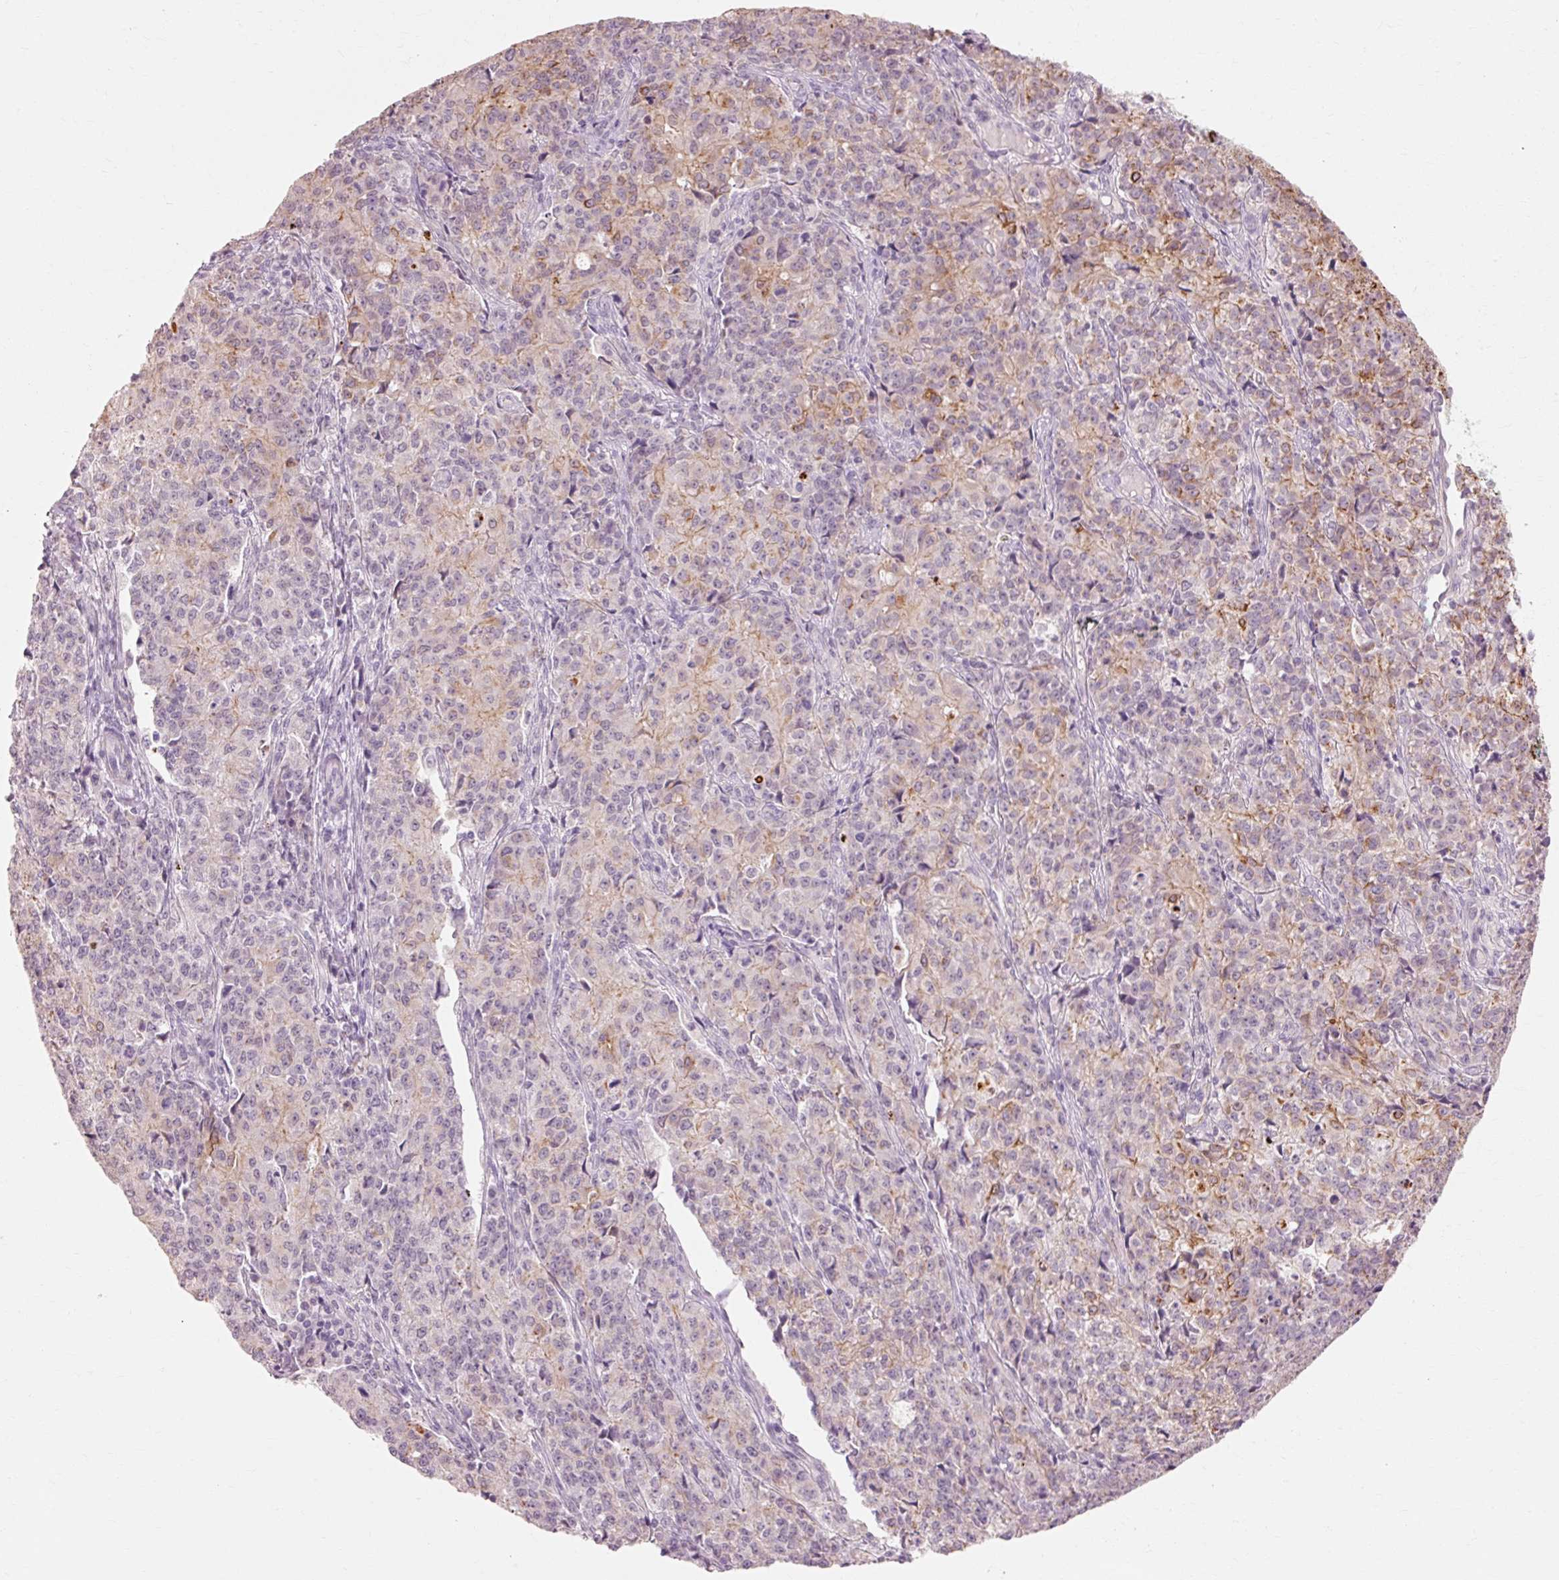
{"staining": {"intensity": "moderate", "quantity": "25%-75%", "location": "cytoplasmic/membranous"}, "tissue": "endometrial cancer", "cell_type": "Tumor cells", "image_type": "cancer", "snomed": [{"axis": "morphology", "description": "Adenocarcinoma, NOS"}, {"axis": "topography", "description": "Endometrium"}], "caption": "Protein expression analysis of human endometrial cancer (adenocarcinoma) reveals moderate cytoplasmic/membranous staining in about 25%-75% of tumor cells.", "gene": "TRIM73", "patient": {"sex": "female", "age": 50}}